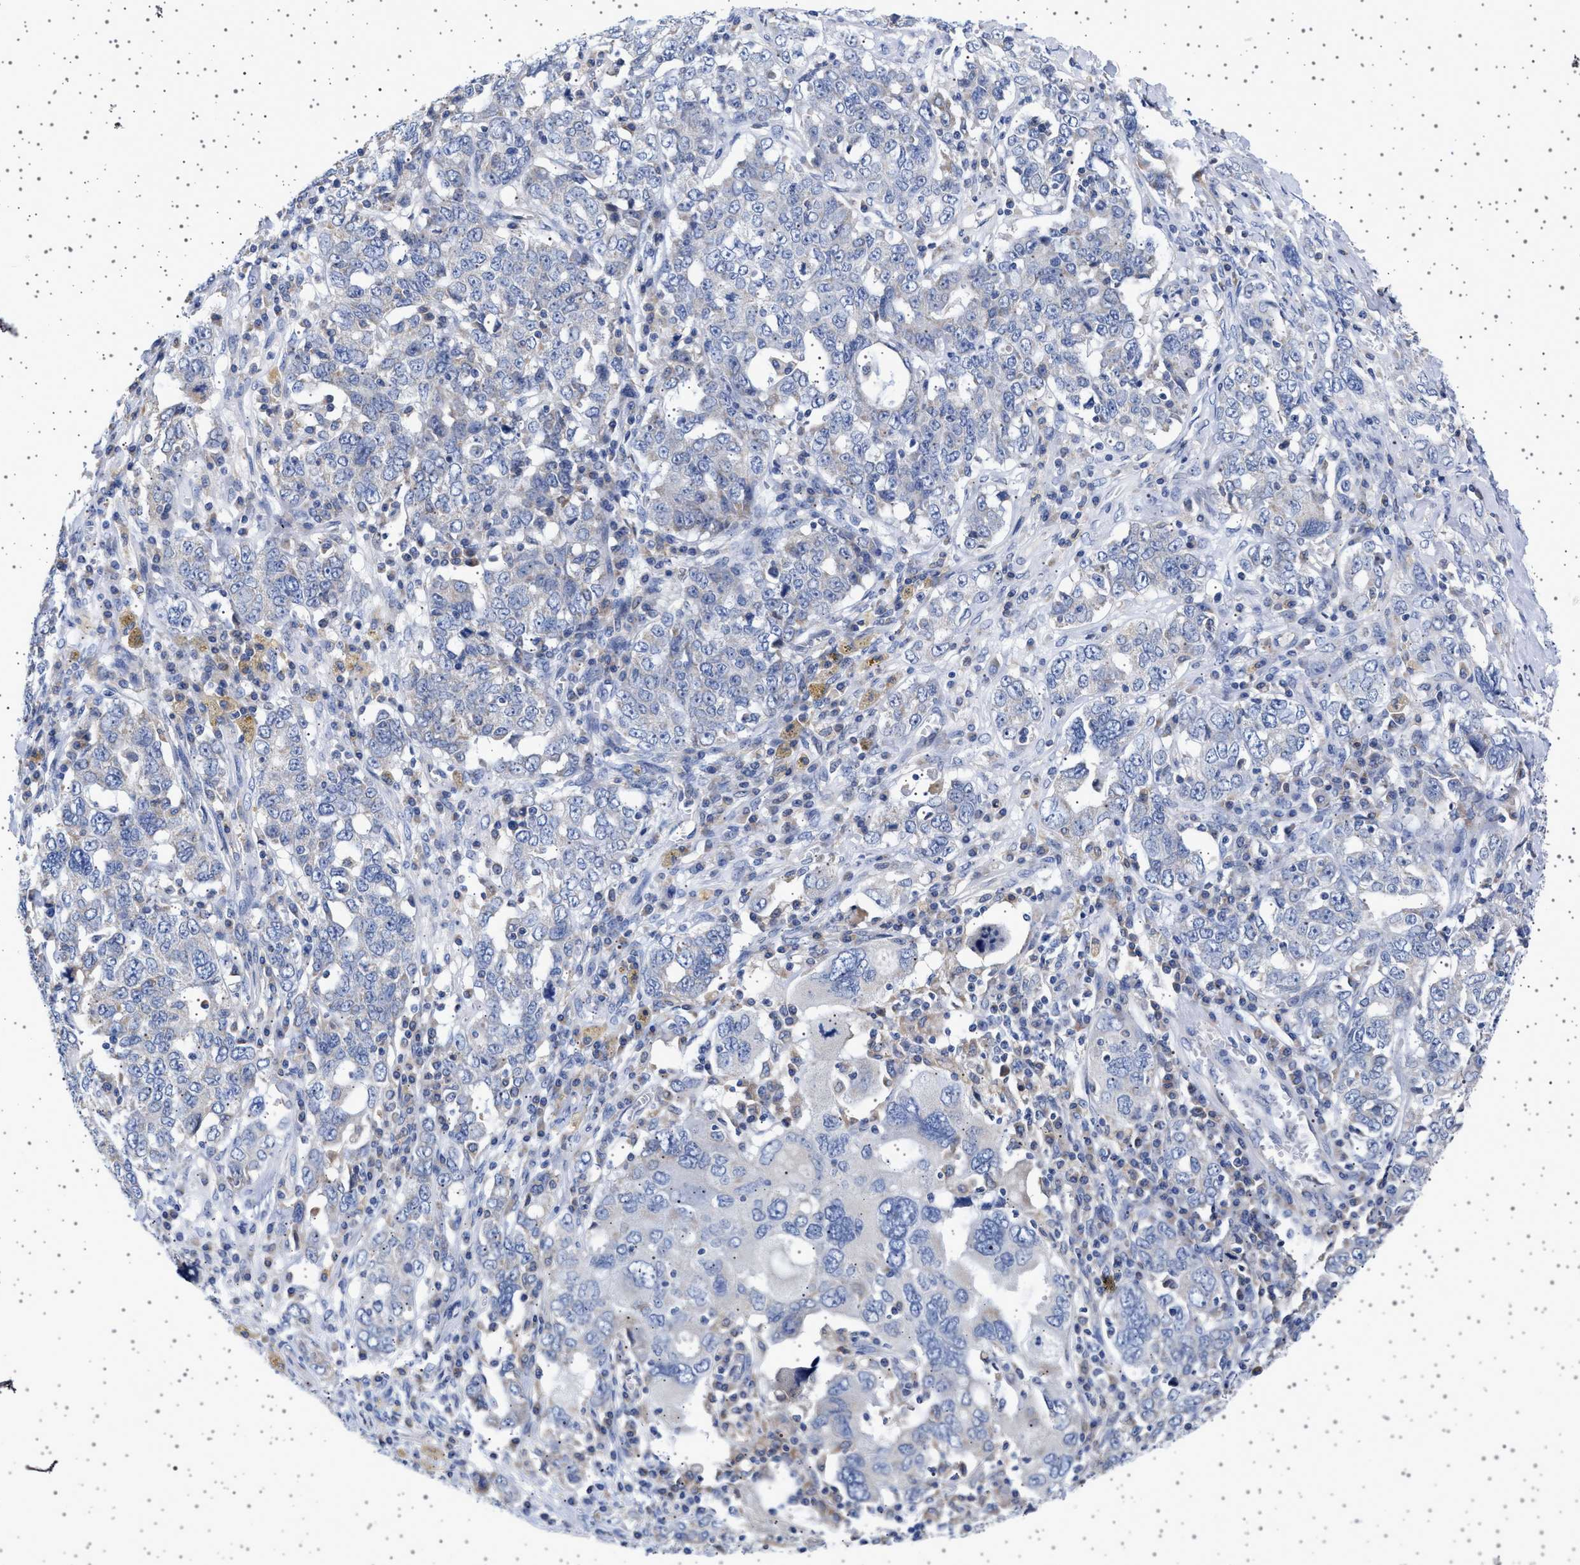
{"staining": {"intensity": "negative", "quantity": "none", "location": "none"}, "tissue": "ovarian cancer", "cell_type": "Tumor cells", "image_type": "cancer", "snomed": [{"axis": "morphology", "description": "Carcinoma, endometroid"}, {"axis": "topography", "description": "Ovary"}], "caption": "The histopathology image exhibits no significant positivity in tumor cells of ovarian cancer (endometroid carcinoma).", "gene": "TRMT10B", "patient": {"sex": "female", "age": 62}}